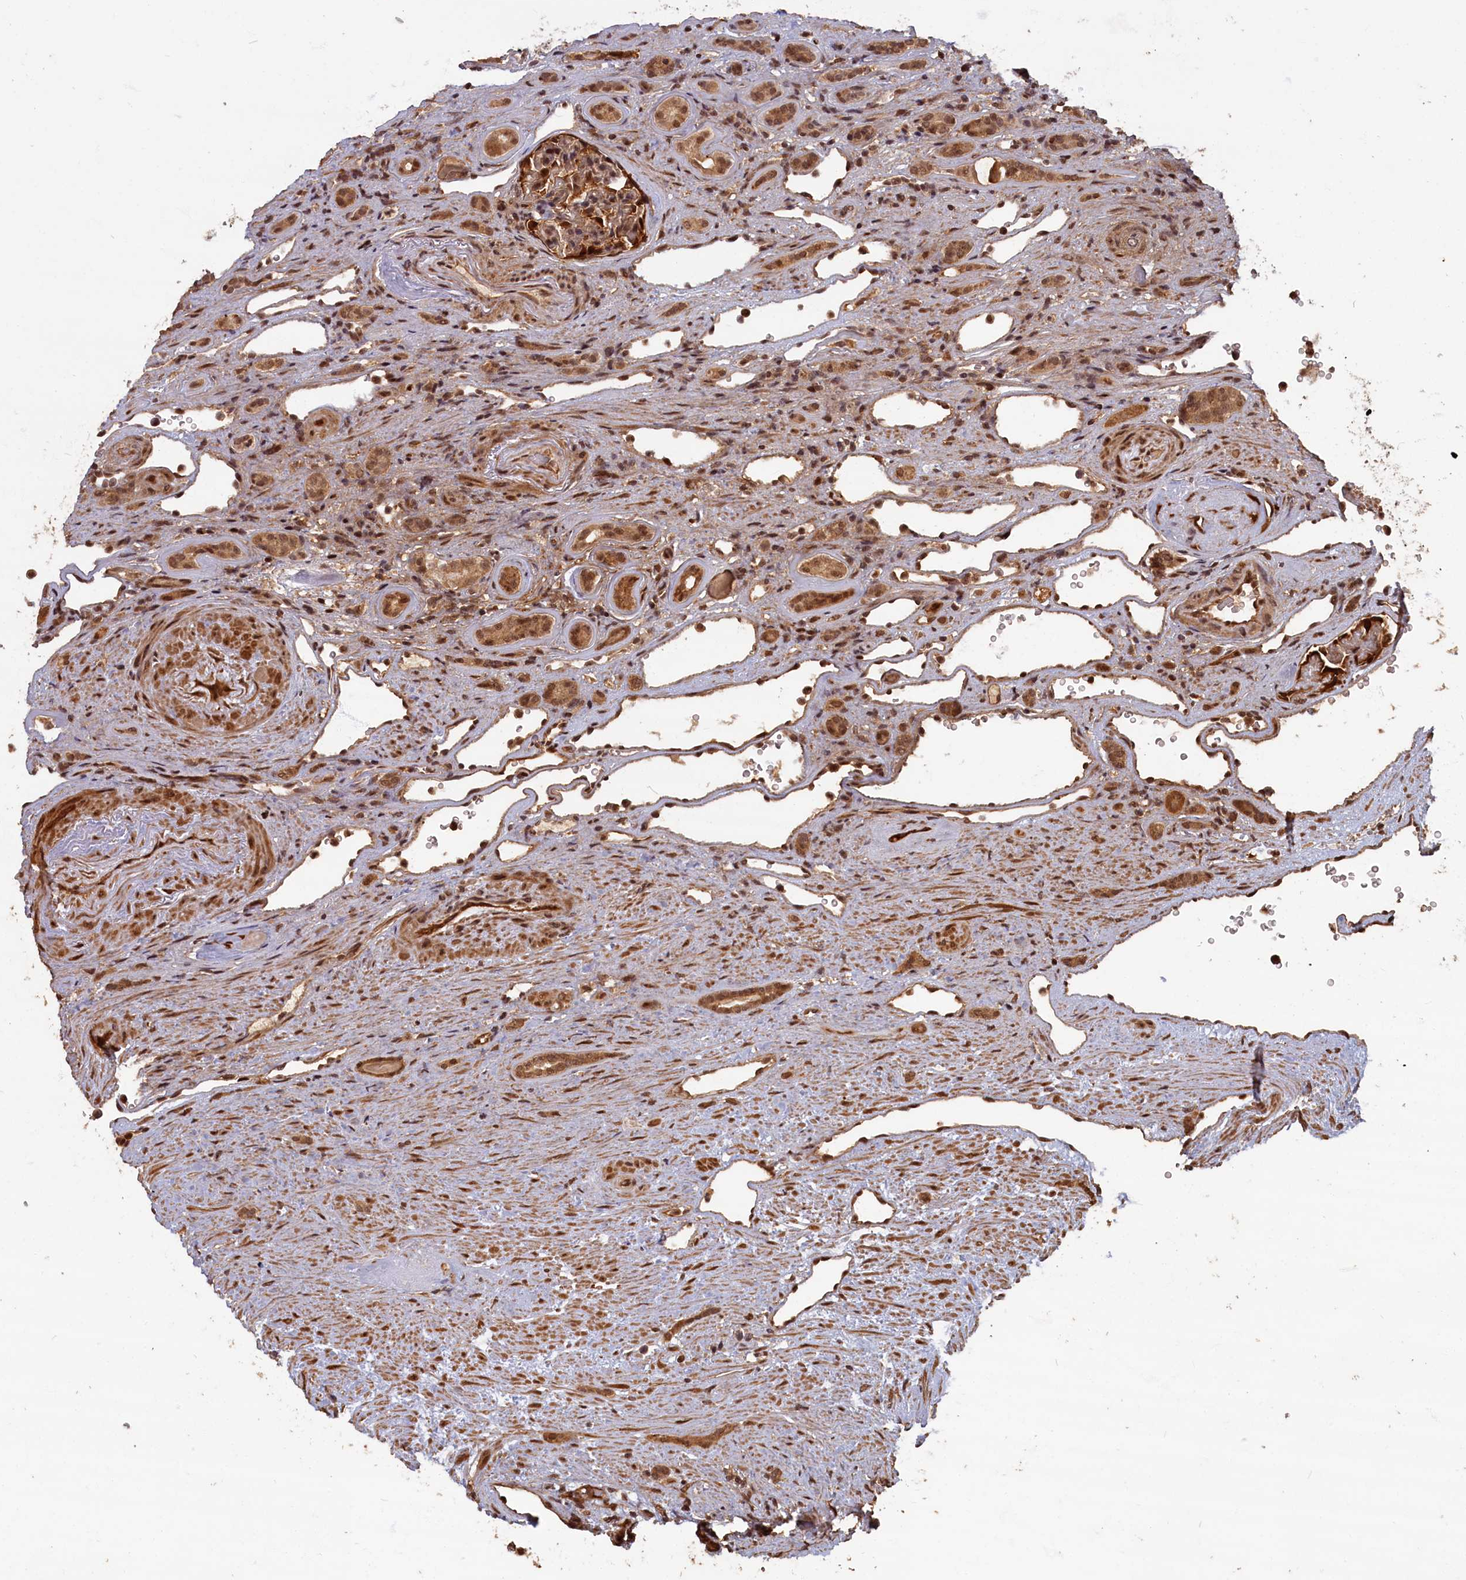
{"staining": {"intensity": "moderate", "quantity": ">75%", "location": "cytoplasmic/membranous,nuclear"}, "tissue": "renal cancer", "cell_type": "Tumor cells", "image_type": "cancer", "snomed": [{"axis": "morphology", "description": "Adenocarcinoma, NOS"}, {"axis": "topography", "description": "Kidney"}], "caption": "This image exhibits immunohistochemistry (IHC) staining of renal cancer (adenocarcinoma), with medium moderate cytoplasmic/membranous and nuclear staining in approximately >75% of tumor cells.", "gene": "HIF3A", "patient": {"sex": "female", "age": 69}}